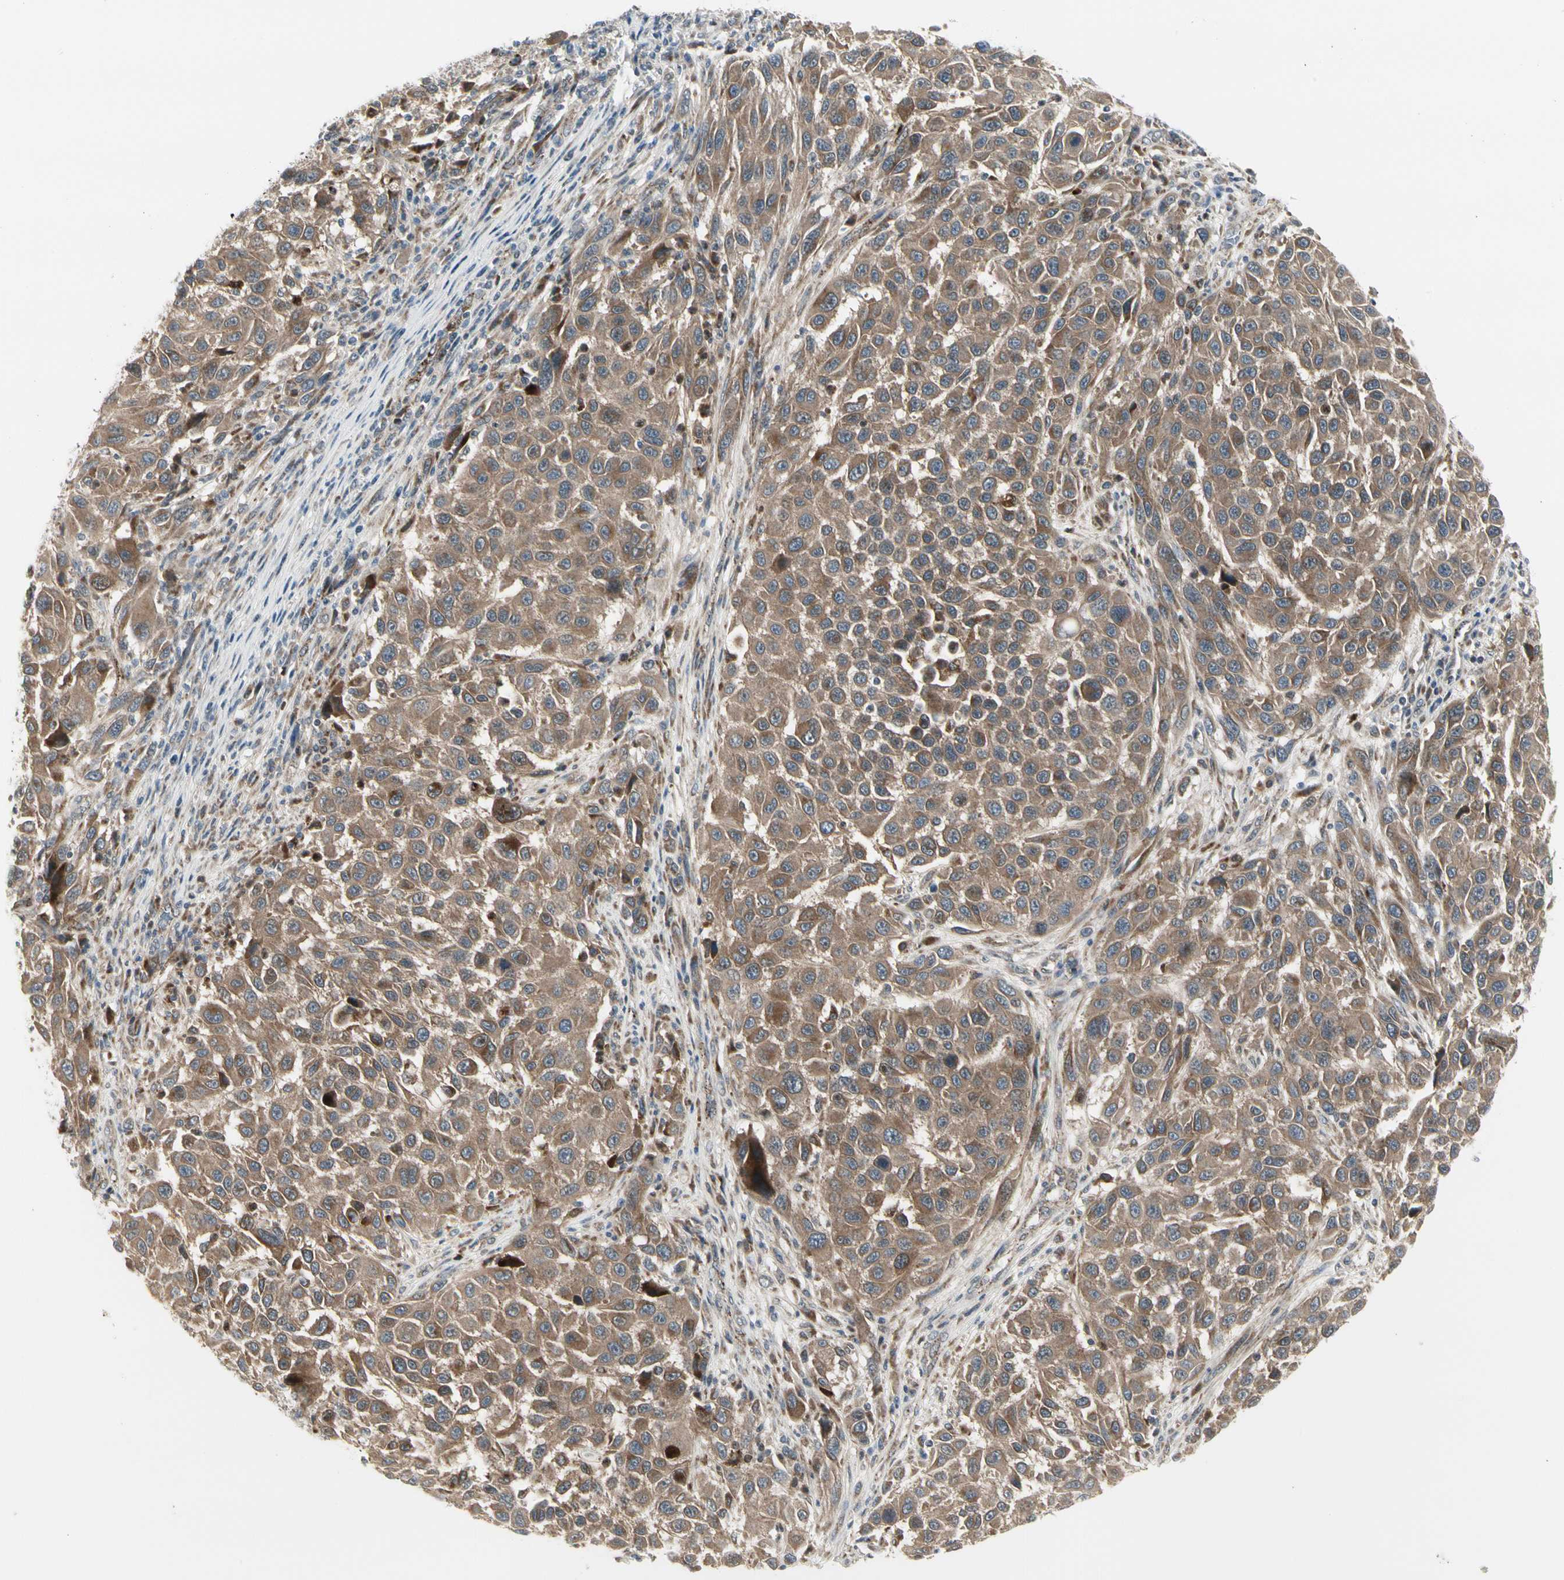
{"staining": {"intensity": "moderate", "quantity": ">75%", "location": "cytoplasmic/membranous"}, "tissue": "melanoma", "cell_type": "Tumor cells", "image_type": "cancer", "snomed": [{"axis": "morphology", "description": "Malignant melanoma, Metastatic site"}, {"axis": "topography", "description": "Lymph node"}], "caption": "Melanoma stained with IHC shows moderate cytoplasmic/membranous positivity in about >75% of tumor cells.", "gene": "GRN", "patient": {"sex": "male", "age": 61}}